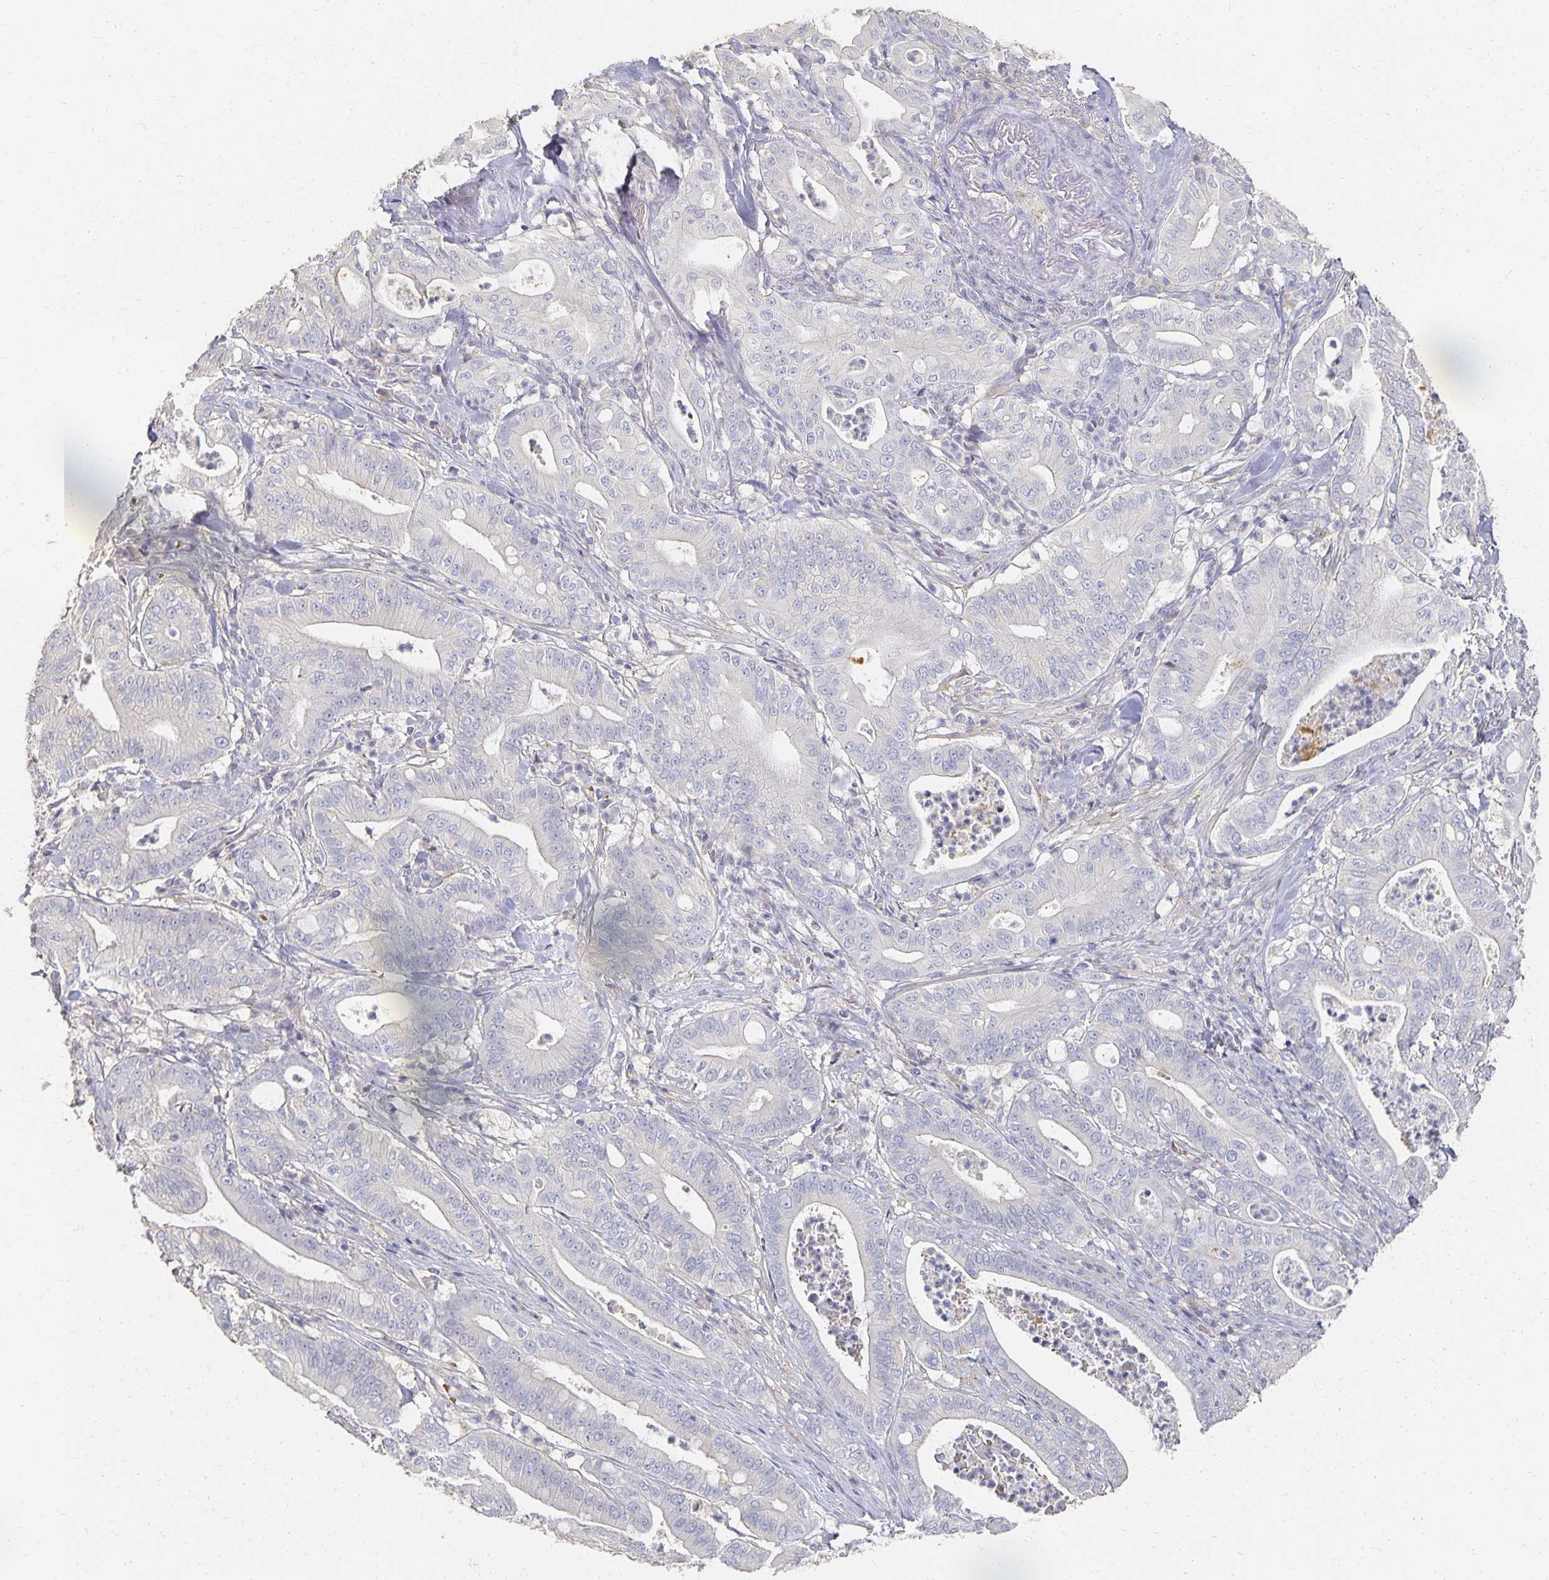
{"staining": {"intensity": "negative", "quantity": "none", "location": "none"}, "tissue": "pancreatic cancer", "cell_type": "Tumor cells", "image_type": "cancer", "snomed": [{"axis": "morphology", "description": "Adenocarcinoma, NOS"}, {"axis": "topography", "description": "Pancreas"}], "caption": "An immunohistochemistry (IHC) micrograph of pancreatic cancer is shown. There is no staining in tumor cells of pancreatic cancer. The staining is performed using DAB brown chromogen with nuclei counter-stained in using hematoxylin.", "gene": "CST6", "patient": {"sex": "male", "age": 71}}